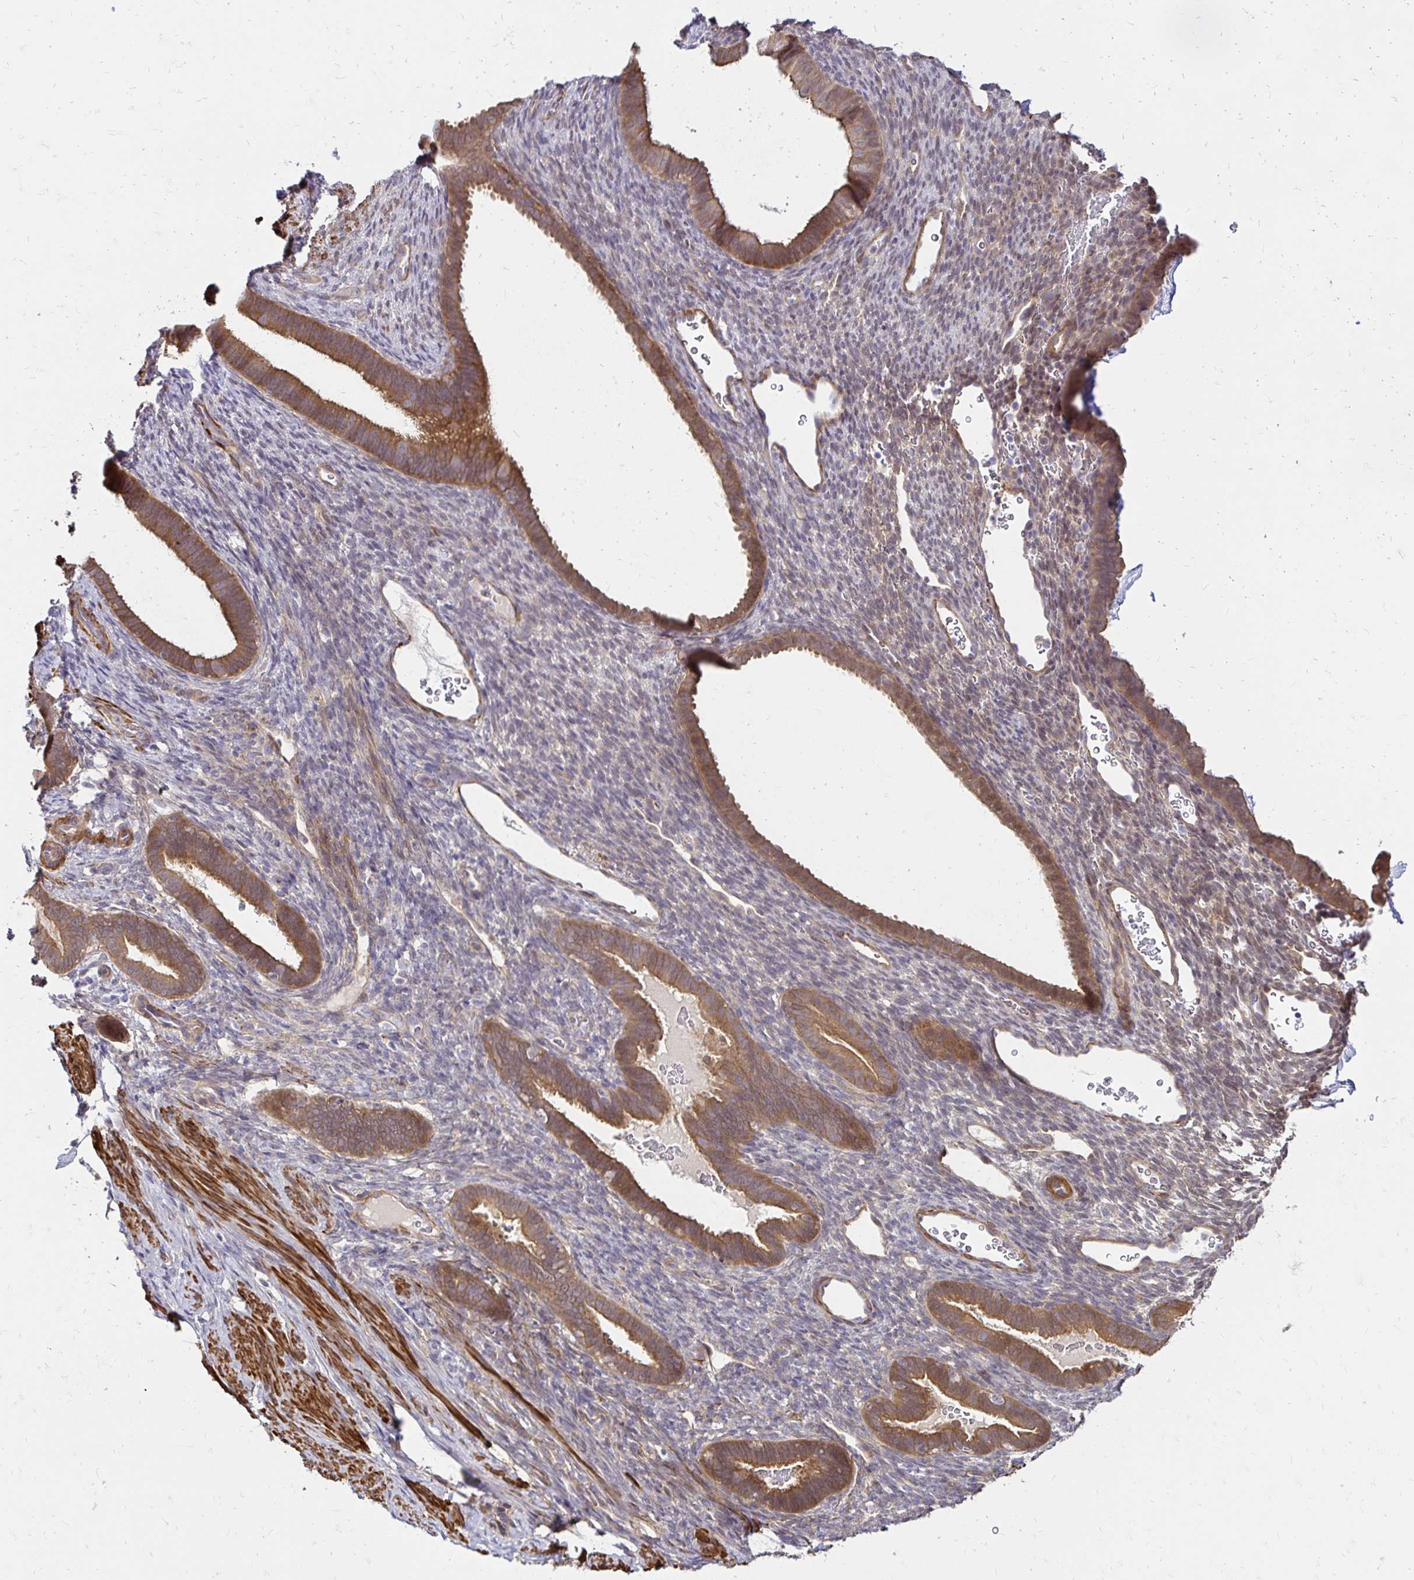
{"staining": {"intensity": "negative", "quantity": "none", "location": "none"}, "tissue": "endometrium", "cell_type": "Cells in endometrial stroma", "image_type": "normal", "snomed": [{"axis": "morphology", "description": "Normal tissue, NOS"}, {"axis": "topography", "description": "Endometrium"}], "caption": "This is an IHC image of benign endometrium. There is no staining in cells in endometrial stroma.", "gene": "YAP1", "patient": {"sex": "female", "age": 34}}